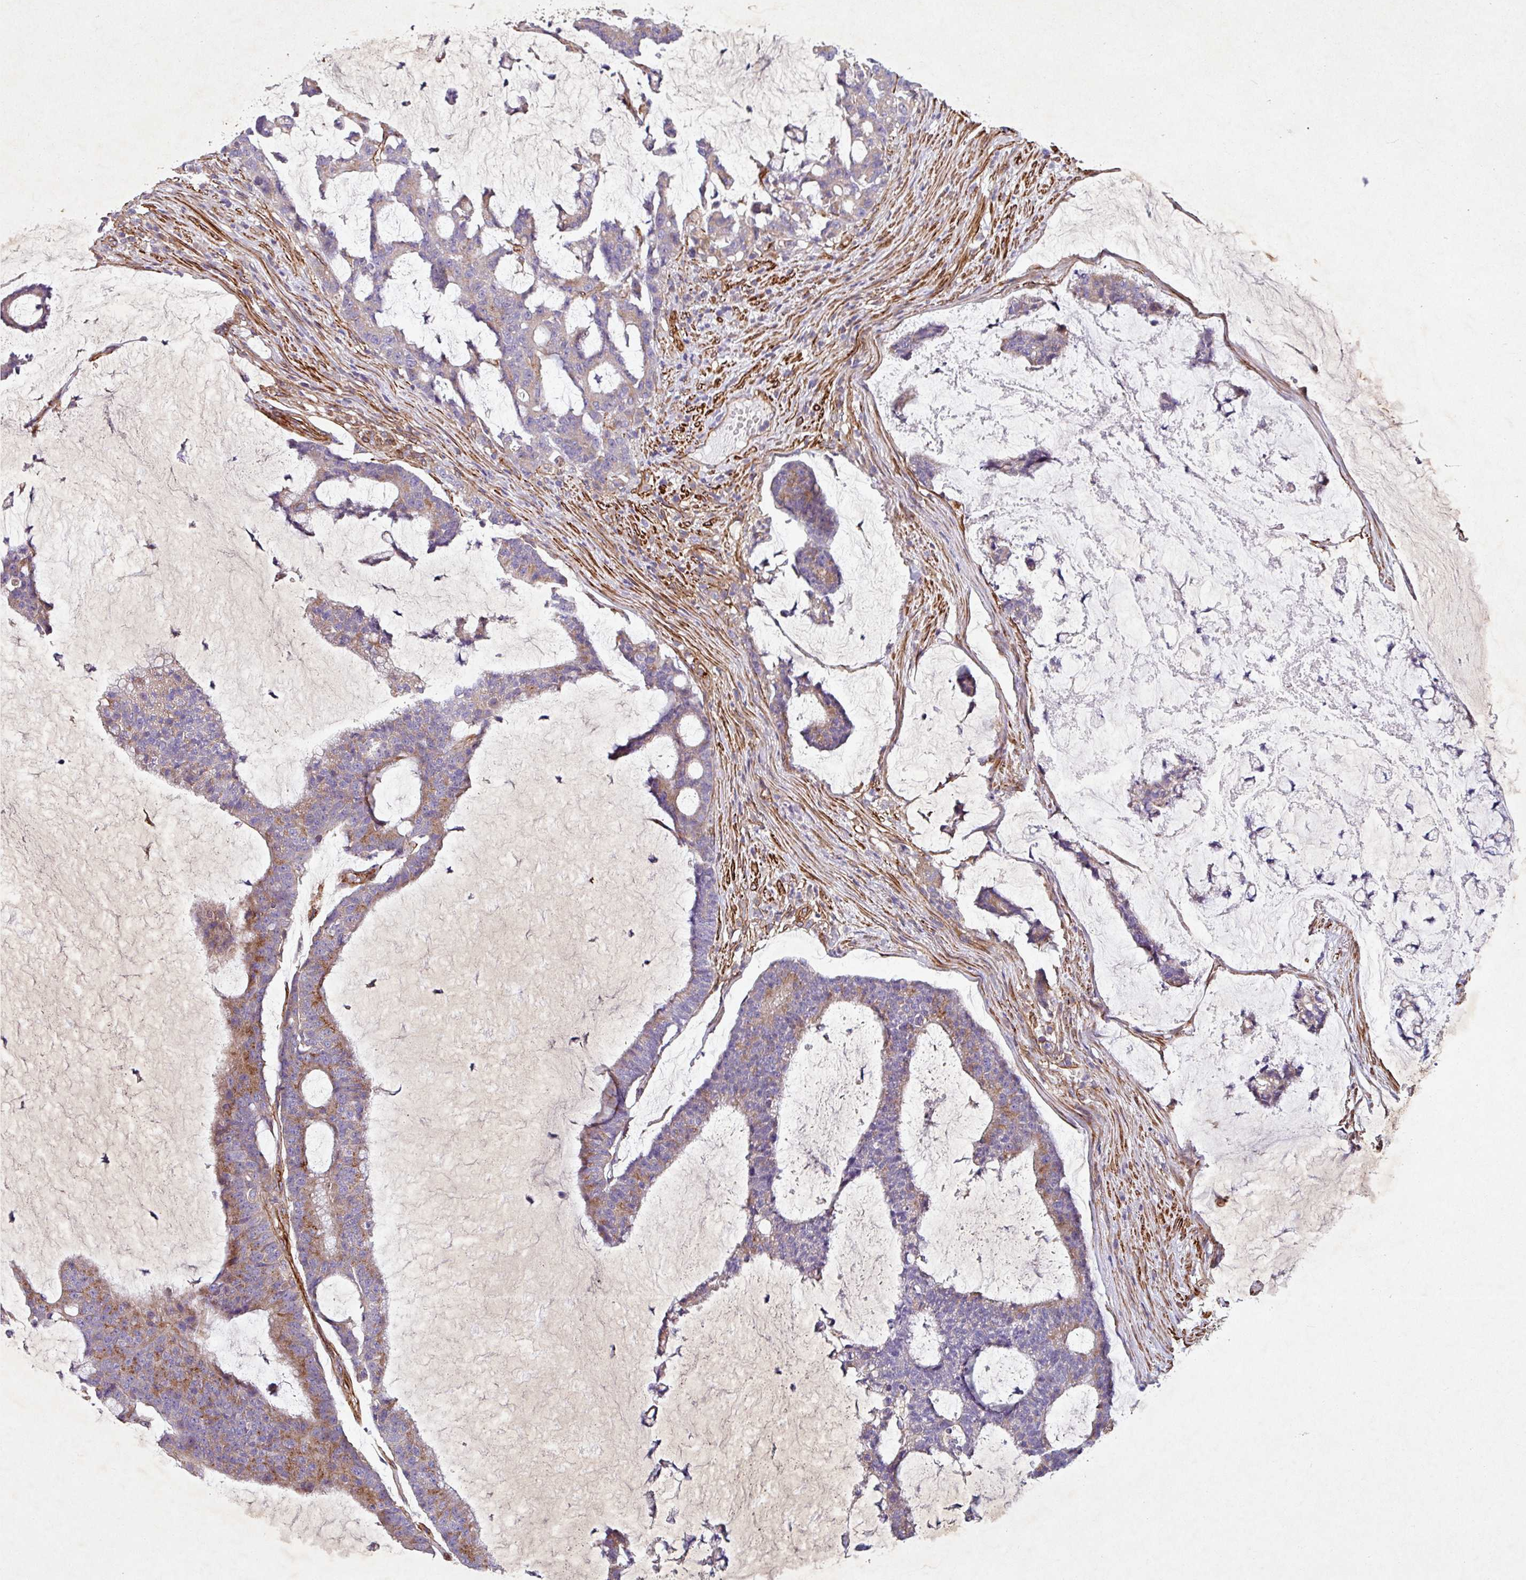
{"staining": {"intensity": "moderate", "quantity": ">75%", "location": "cytoplasmic/membranous"}, "tissue": "colorectal cancer", "cell_type": "Tumor cells", "image_type": "cancer", "snomed": [{"axis": "morphology", "description": "Adenocarcinoma, NOS"}, {"axis": "topography", "description": "Colon"}], "caption": "High-power microscopy captured an immunohistochemistry micrograph of colorectal cancer (adenocarcinoma), revealing moderate cytoplasmic/membranous expression in about >75% of tumor cells.", "gene": "ATP2C2", "patient": {"sex": "female", "age": 84}}